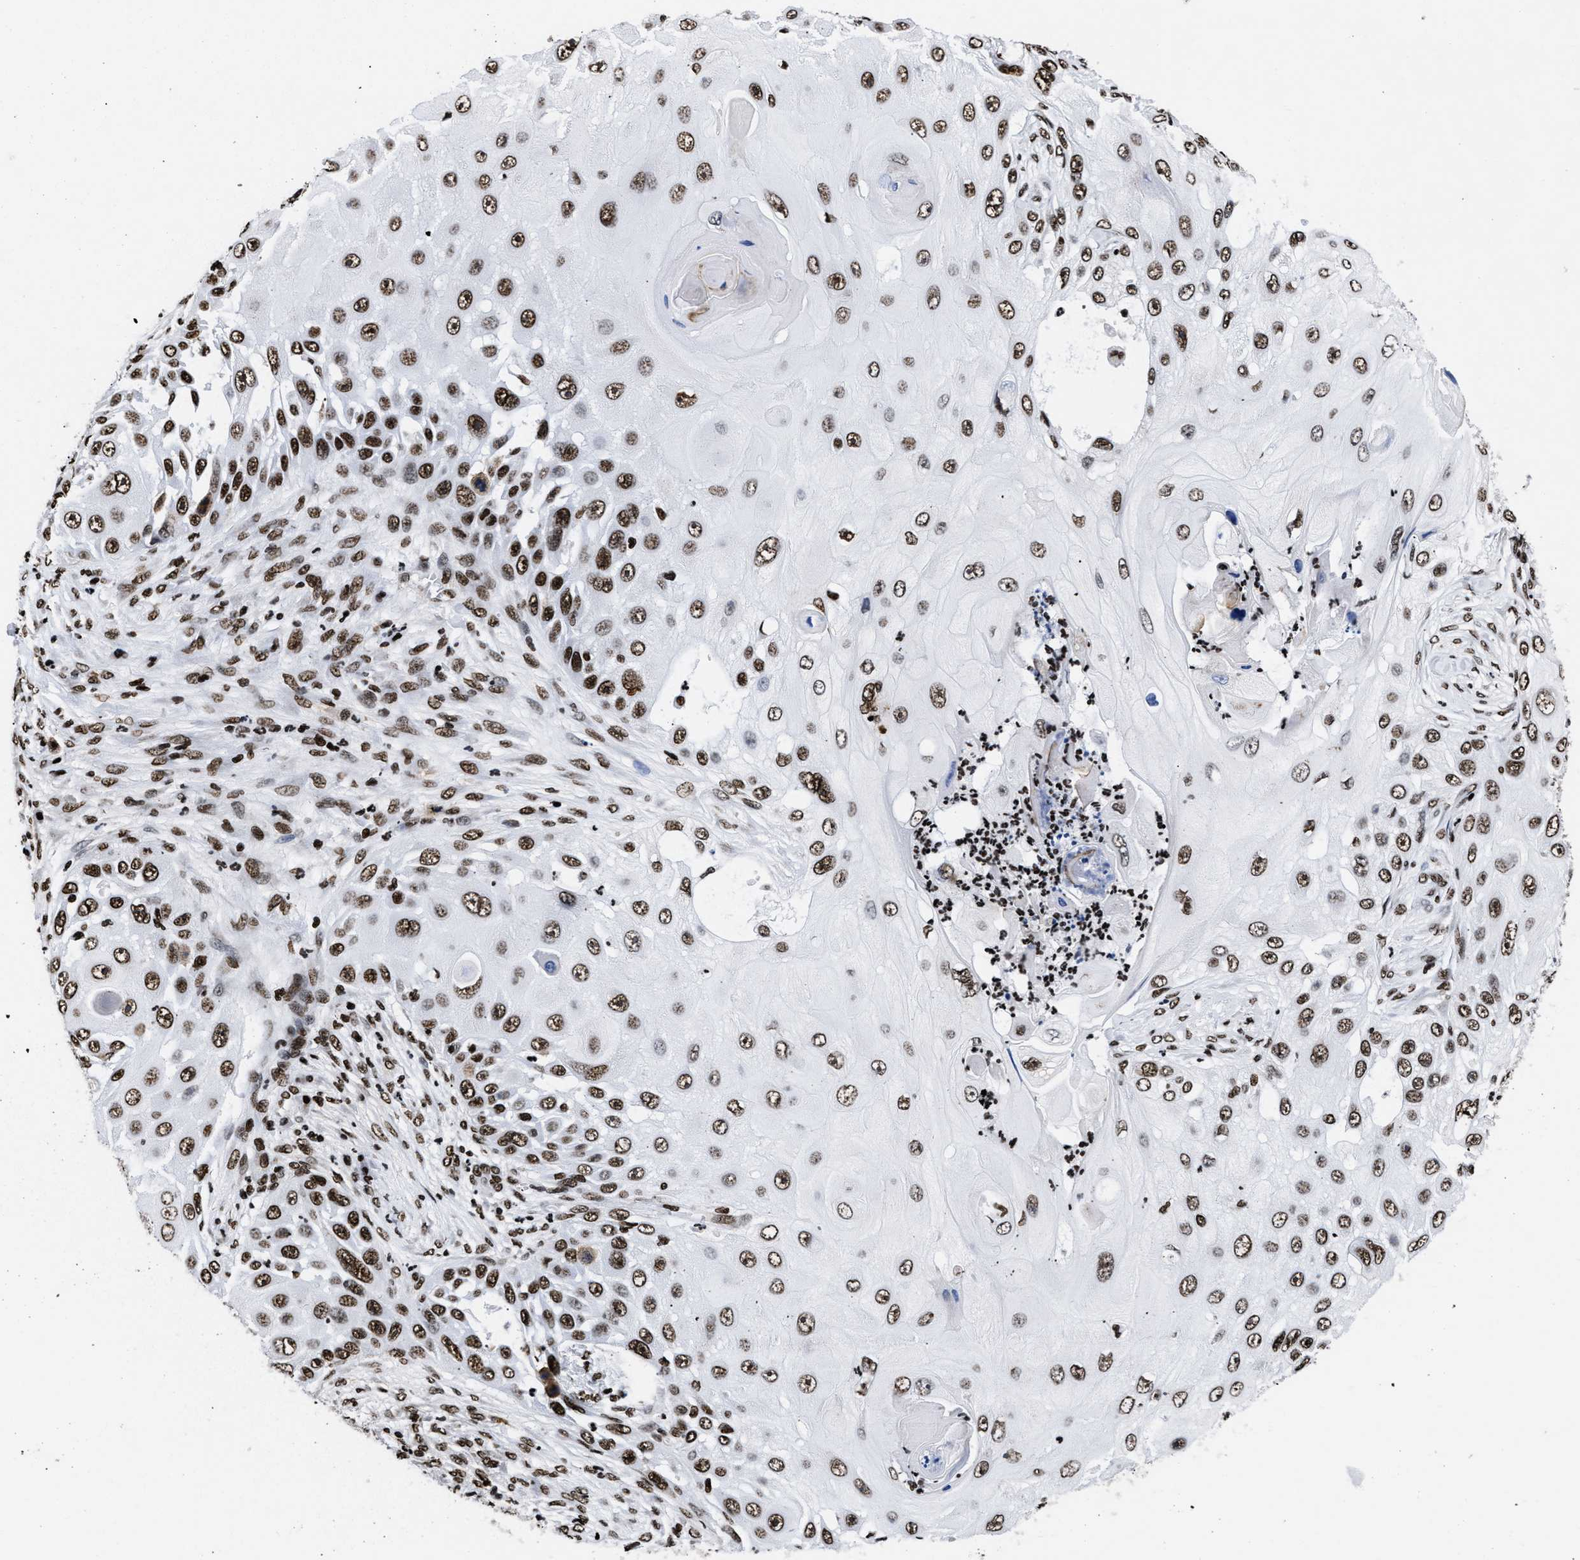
{"staining": {"intensity": "strong", "quantity": ">75%", "location": "nuclear"}, "tissue": "skin cancer", "cell_type": "Tumor cells", "image_type": "cancer", "snomed": [{"axis": "morphology", "description": "Squamous cell carcinoma, NOS"}, {"axis": "topography", "description": "Skin"}], "caption": "Protein analysis of skin cancer tissue exhibits strong nuclear expression in about >75% of tumor cells.", "gene": "CALHM3", "patient": {"sex": "female", "age": 44}}